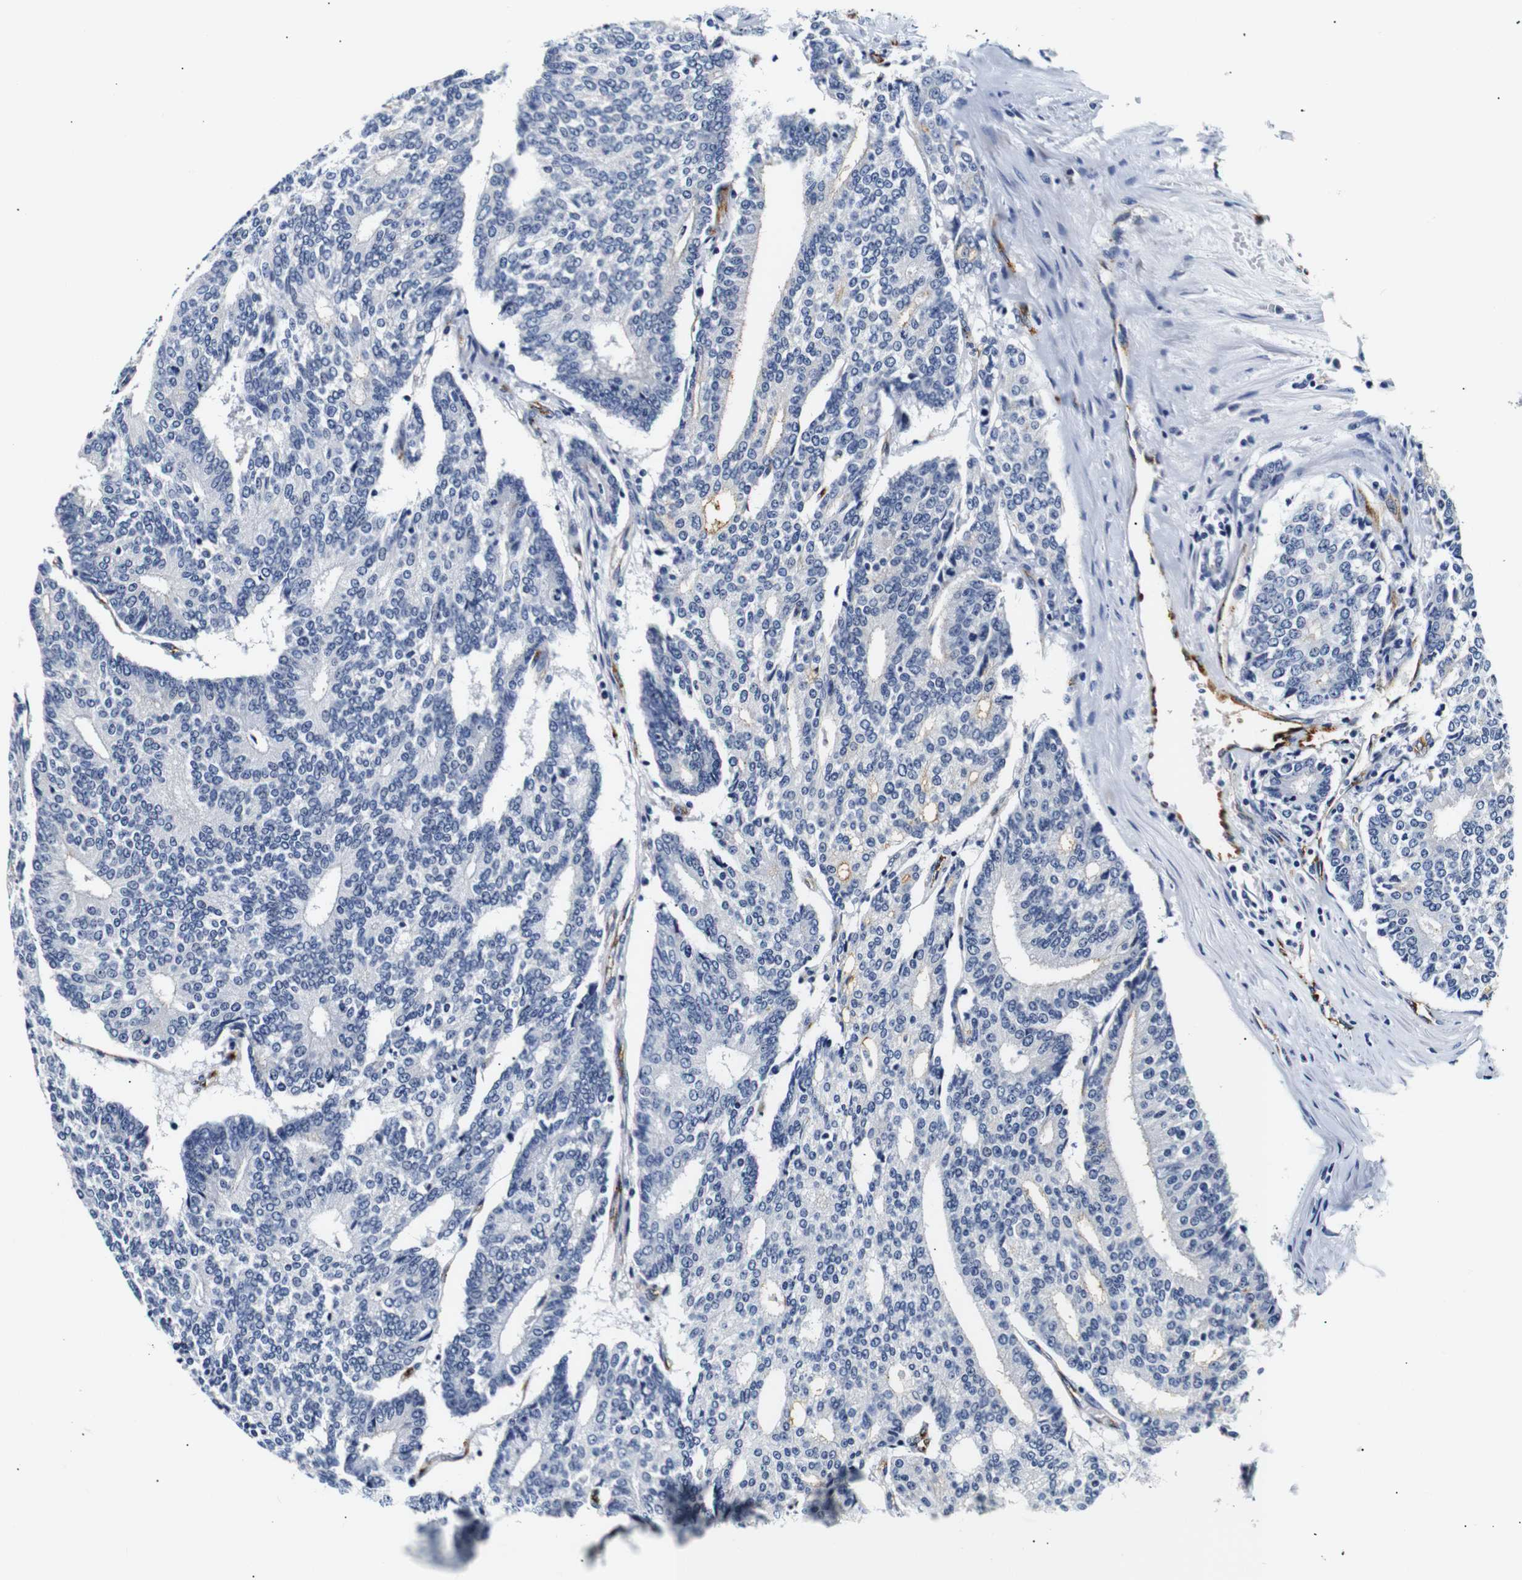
{"staining": {"intensity": "negative", "quantity": "none", "location": "none"}, "tissue": "prostate cancer", "cell_type": "Tumor cells", "image_type": "cancer", "snomed": [{"axis": "morphology", "description": "Normal tissue, NOS"}, {"axis": "morphology", "description": "Adenocarcinoma, High grade"}, {"axis": "topography", "description": "Prostate"}, {"axis": "topography", "description": "Seminal veicle"}], "caption": "Immunohistochemistry histopathology image of neoplastic tissue: human prostate high-grade adenocarcinoma stained with DAB (3,3'-diaminobenzidine) displays no significant protein staining in tumor cells.", "gene": "MUC4", "patient": {"sex": "male", "age": 55}}